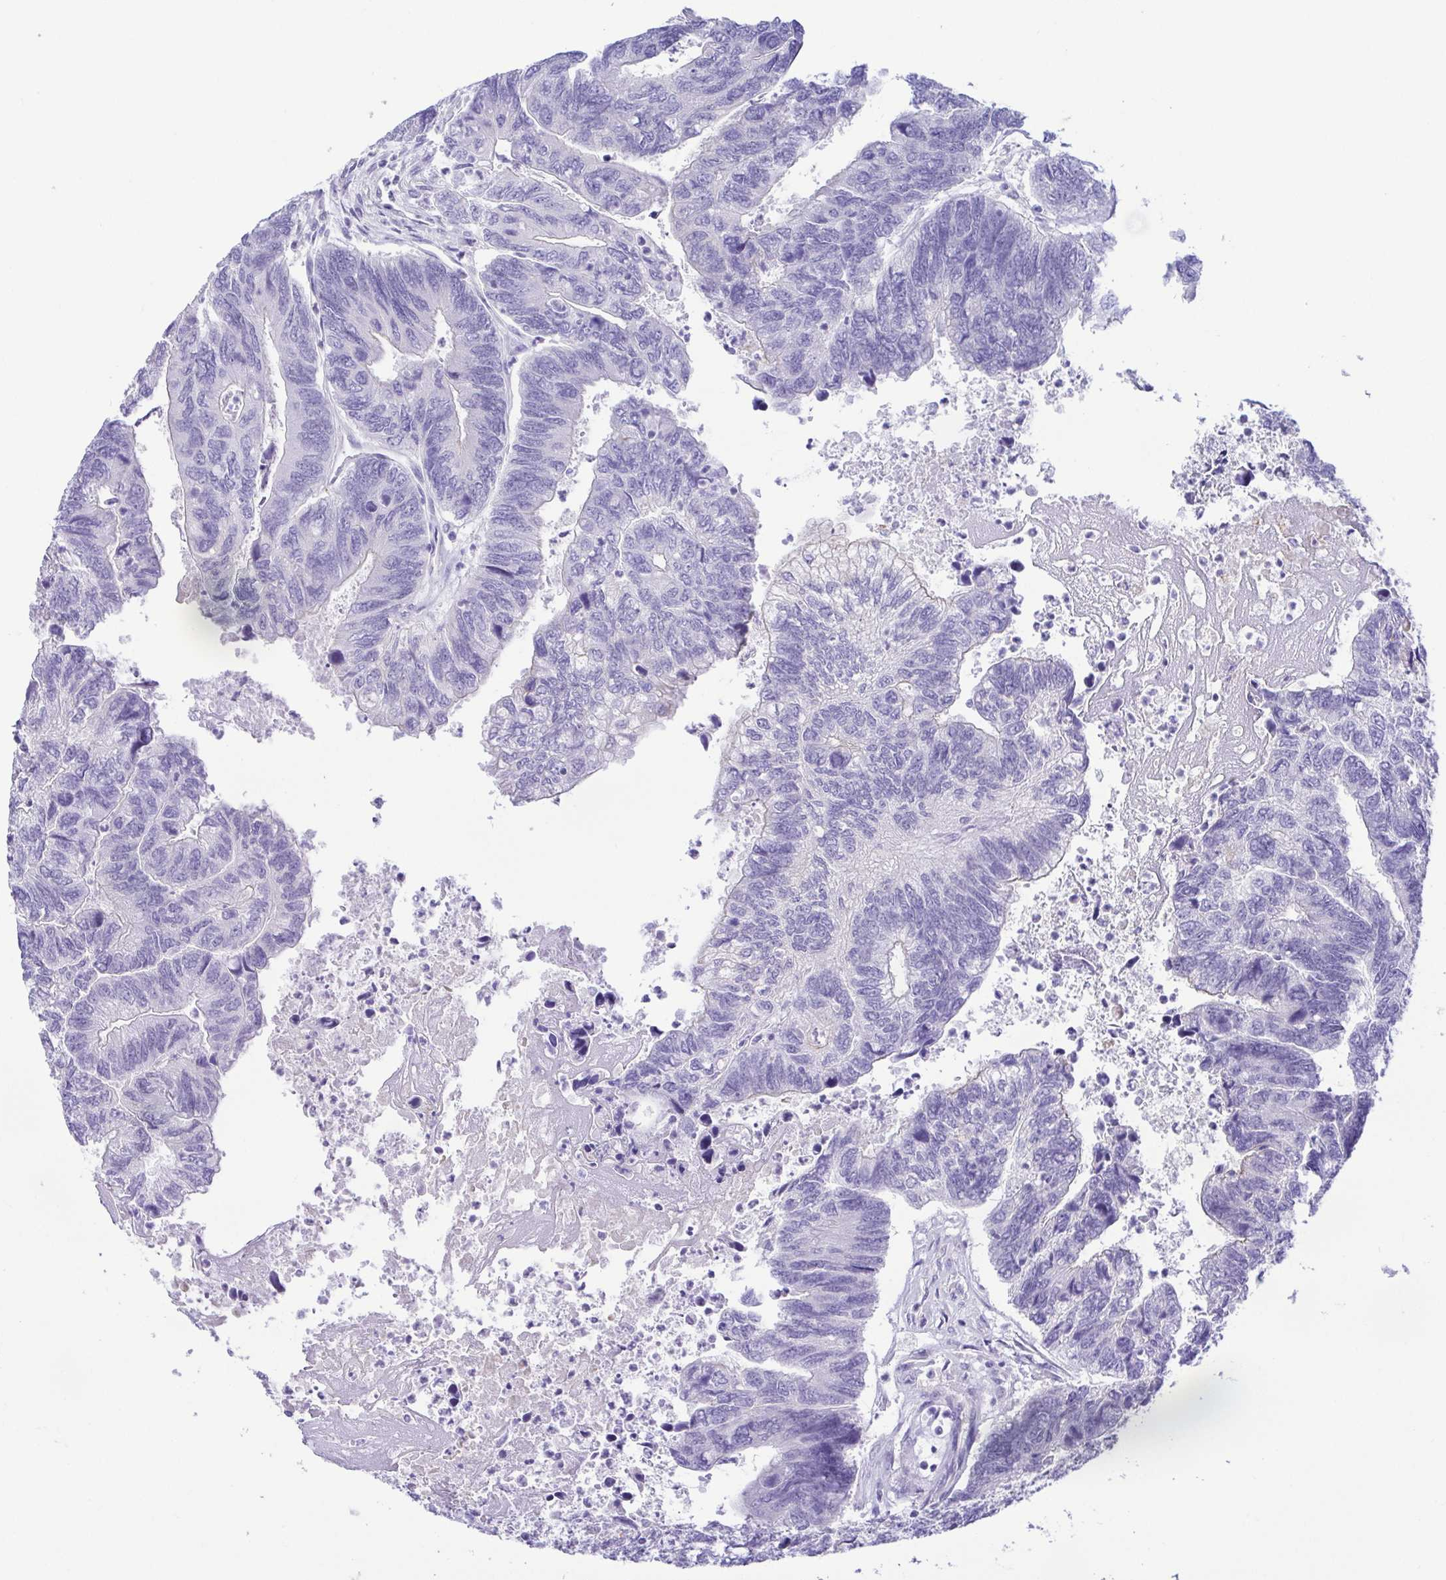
{"staining": {"intensity": "negative", "quantity": "none", "location": "none"}, "tissue": "colorectal cancer", "cell_type": "Tumor cells", "image_type": "cancer", "snomed": [{"axis": "morphology", "description": "Adenocarcinoma, NOS"}, {"axis": "topography", "description": "Colon"}], "caption": "DAB immunohistochemical staining of human colorectal cancer displays no significant staining in tumor cells.", "gene": "EPB42", "patient": {"sex": "female", "age": 67}}